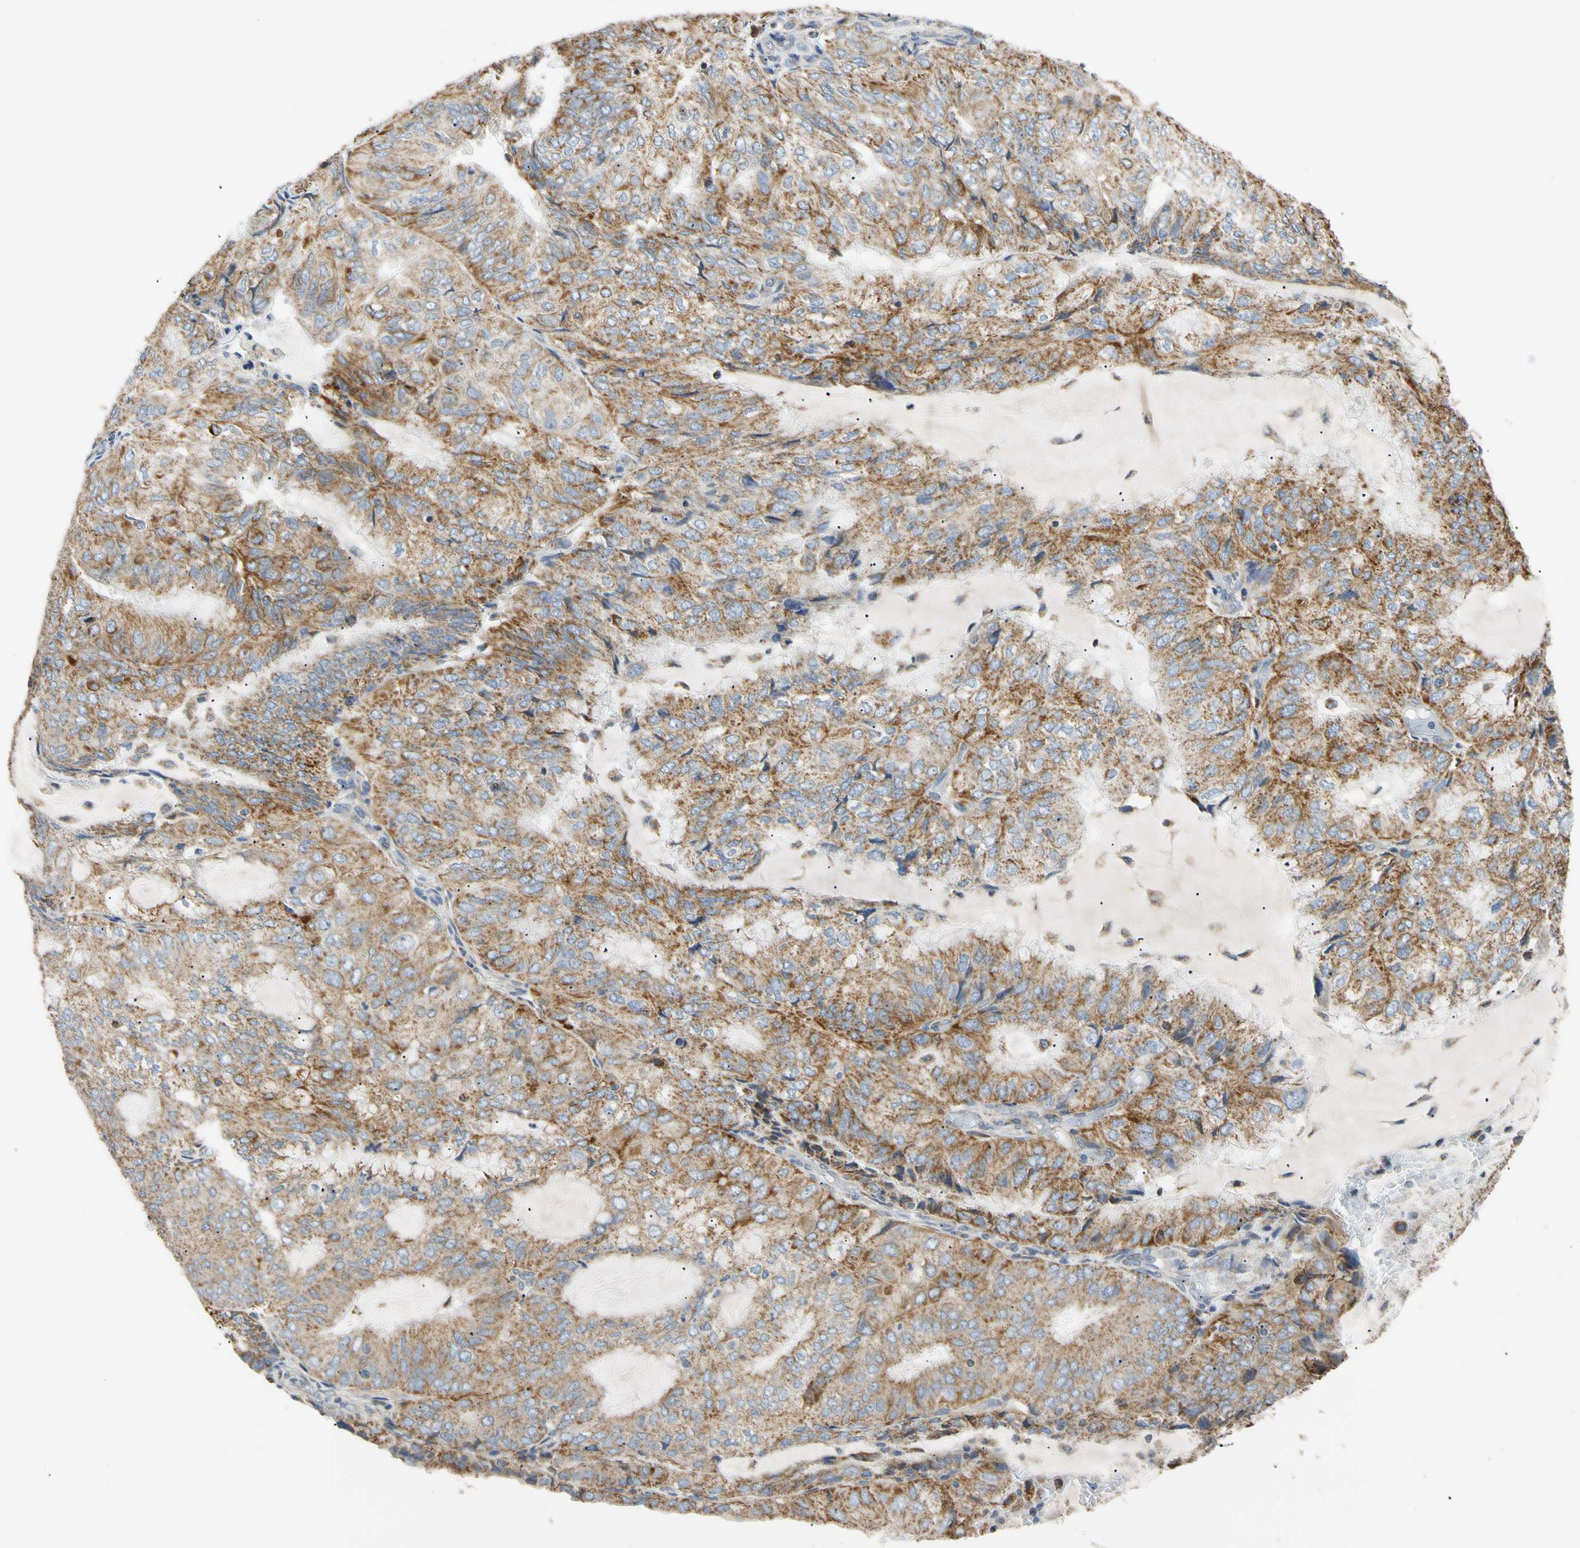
{"staining": {"intensity": "moderate", "quantity": ">75%", "location": "cytoplasmic/membranous"}, "tissue": "endometrial cancer", "cell_type": "Tumor cells", "image_type": "cancer", "snomed": [{"axis": "morphology", "description": "Adenocarcinoma, NOS"}, {"axis": "topography", "description": "Endometrium"}], "caption": "An IHC micrograph of tumor tissue is shown. Protein staining in brown labels moderate cytoplasmic/membranous positivity in adenocarcinoma (endometrial) within tumor cells.", "gene": "PLGRKT", "patient": {"sex": "female", "age": 81}}